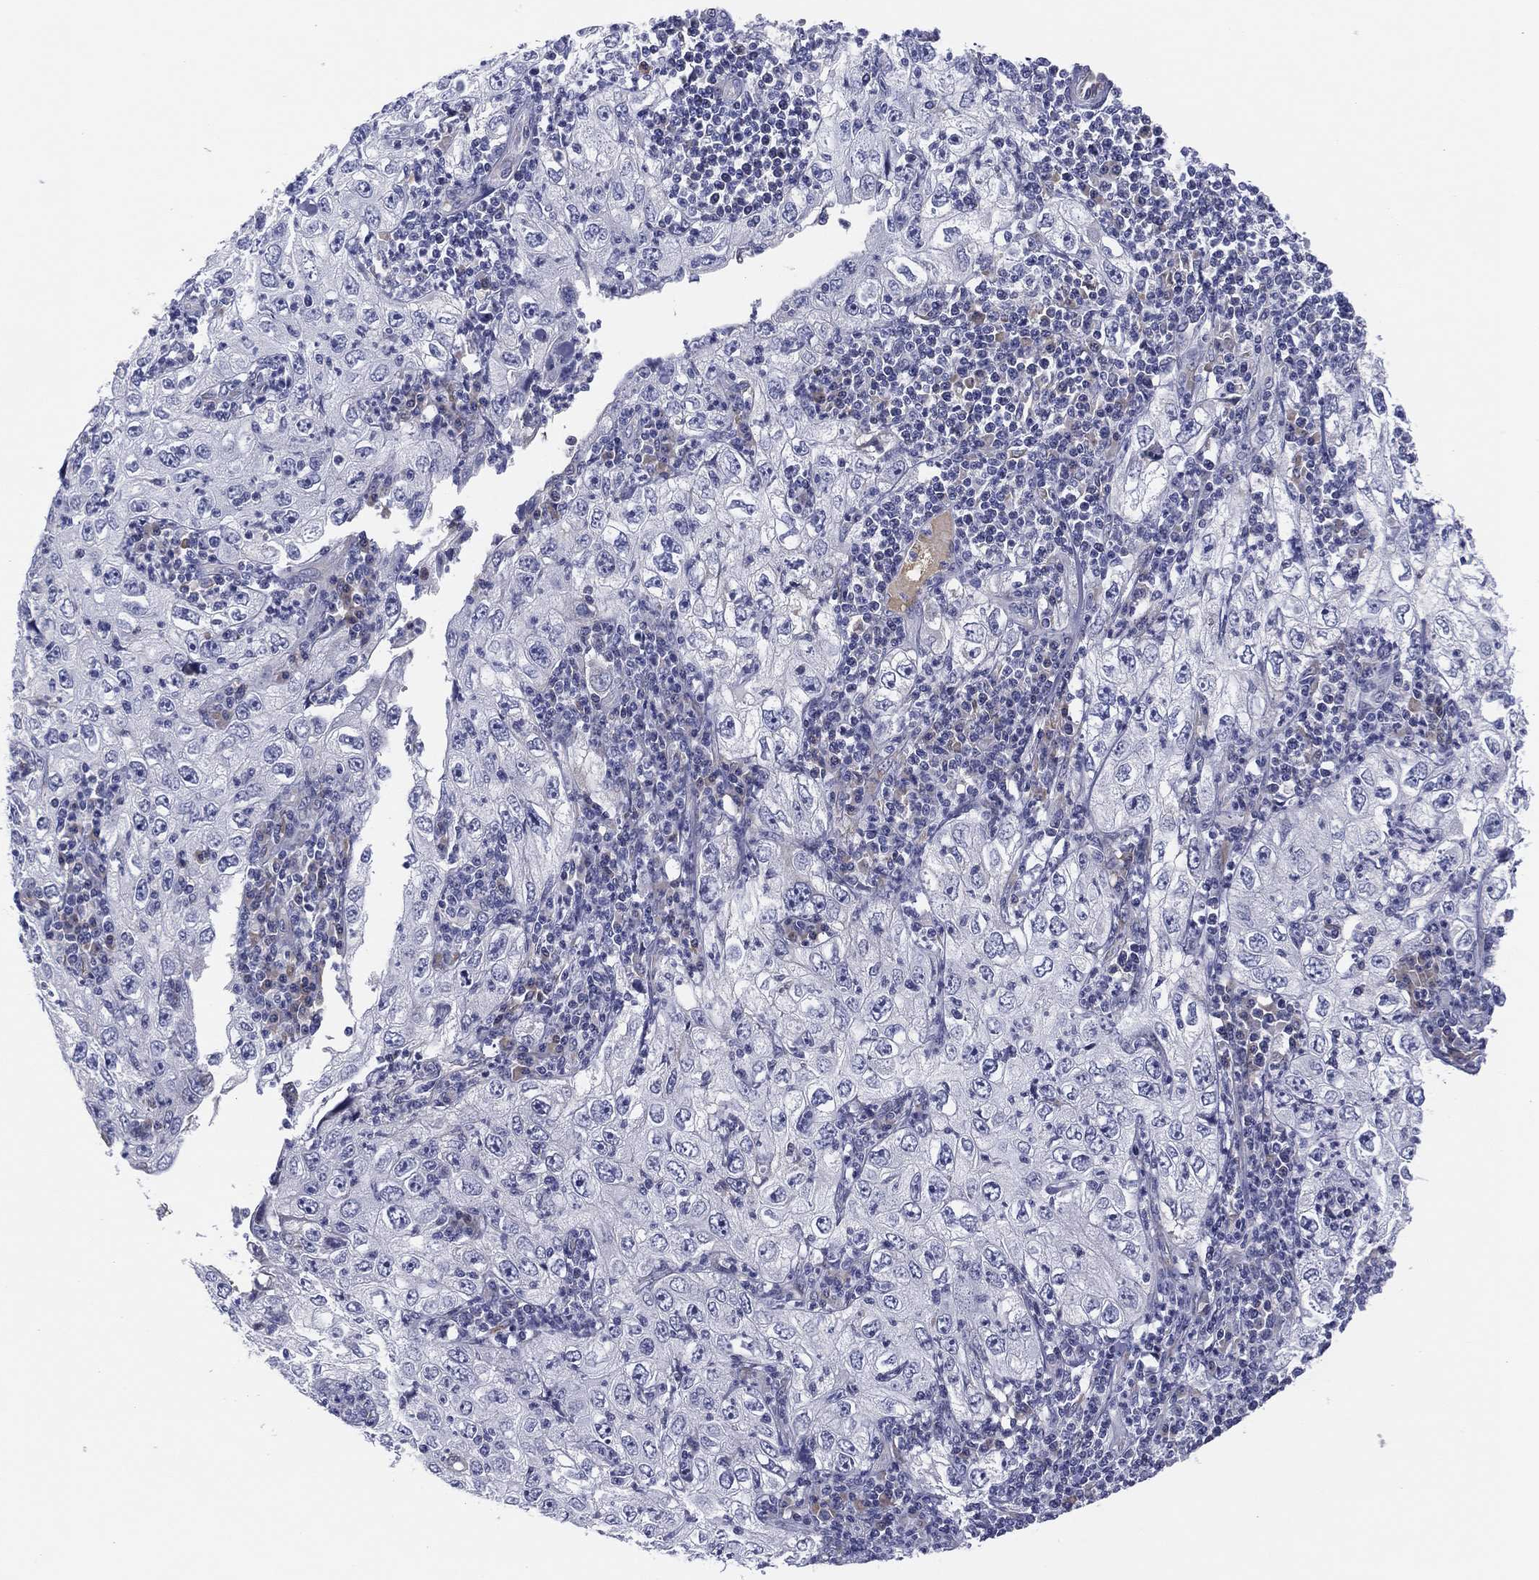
{"staining": {"intensity": "negative", "quantity": "none", "location": "none"}, "tissue": "cervical cancer", "cell_type": "Tumor cells", "image_type": "cancer", "snomed": [{"axis": "morphology", "description": "Squamous cell carcinoma, NOS"}, {"axis": "topography", "description": "Cervix"}], "caption": "This is a photomicrograph of immunohistochemistry (IHC) staining of squamous cell carcinoma (cervical), which shows no expression in tumor cells.", "gene": "MLF1", "patient": {"sex": "female", "age": 24}}